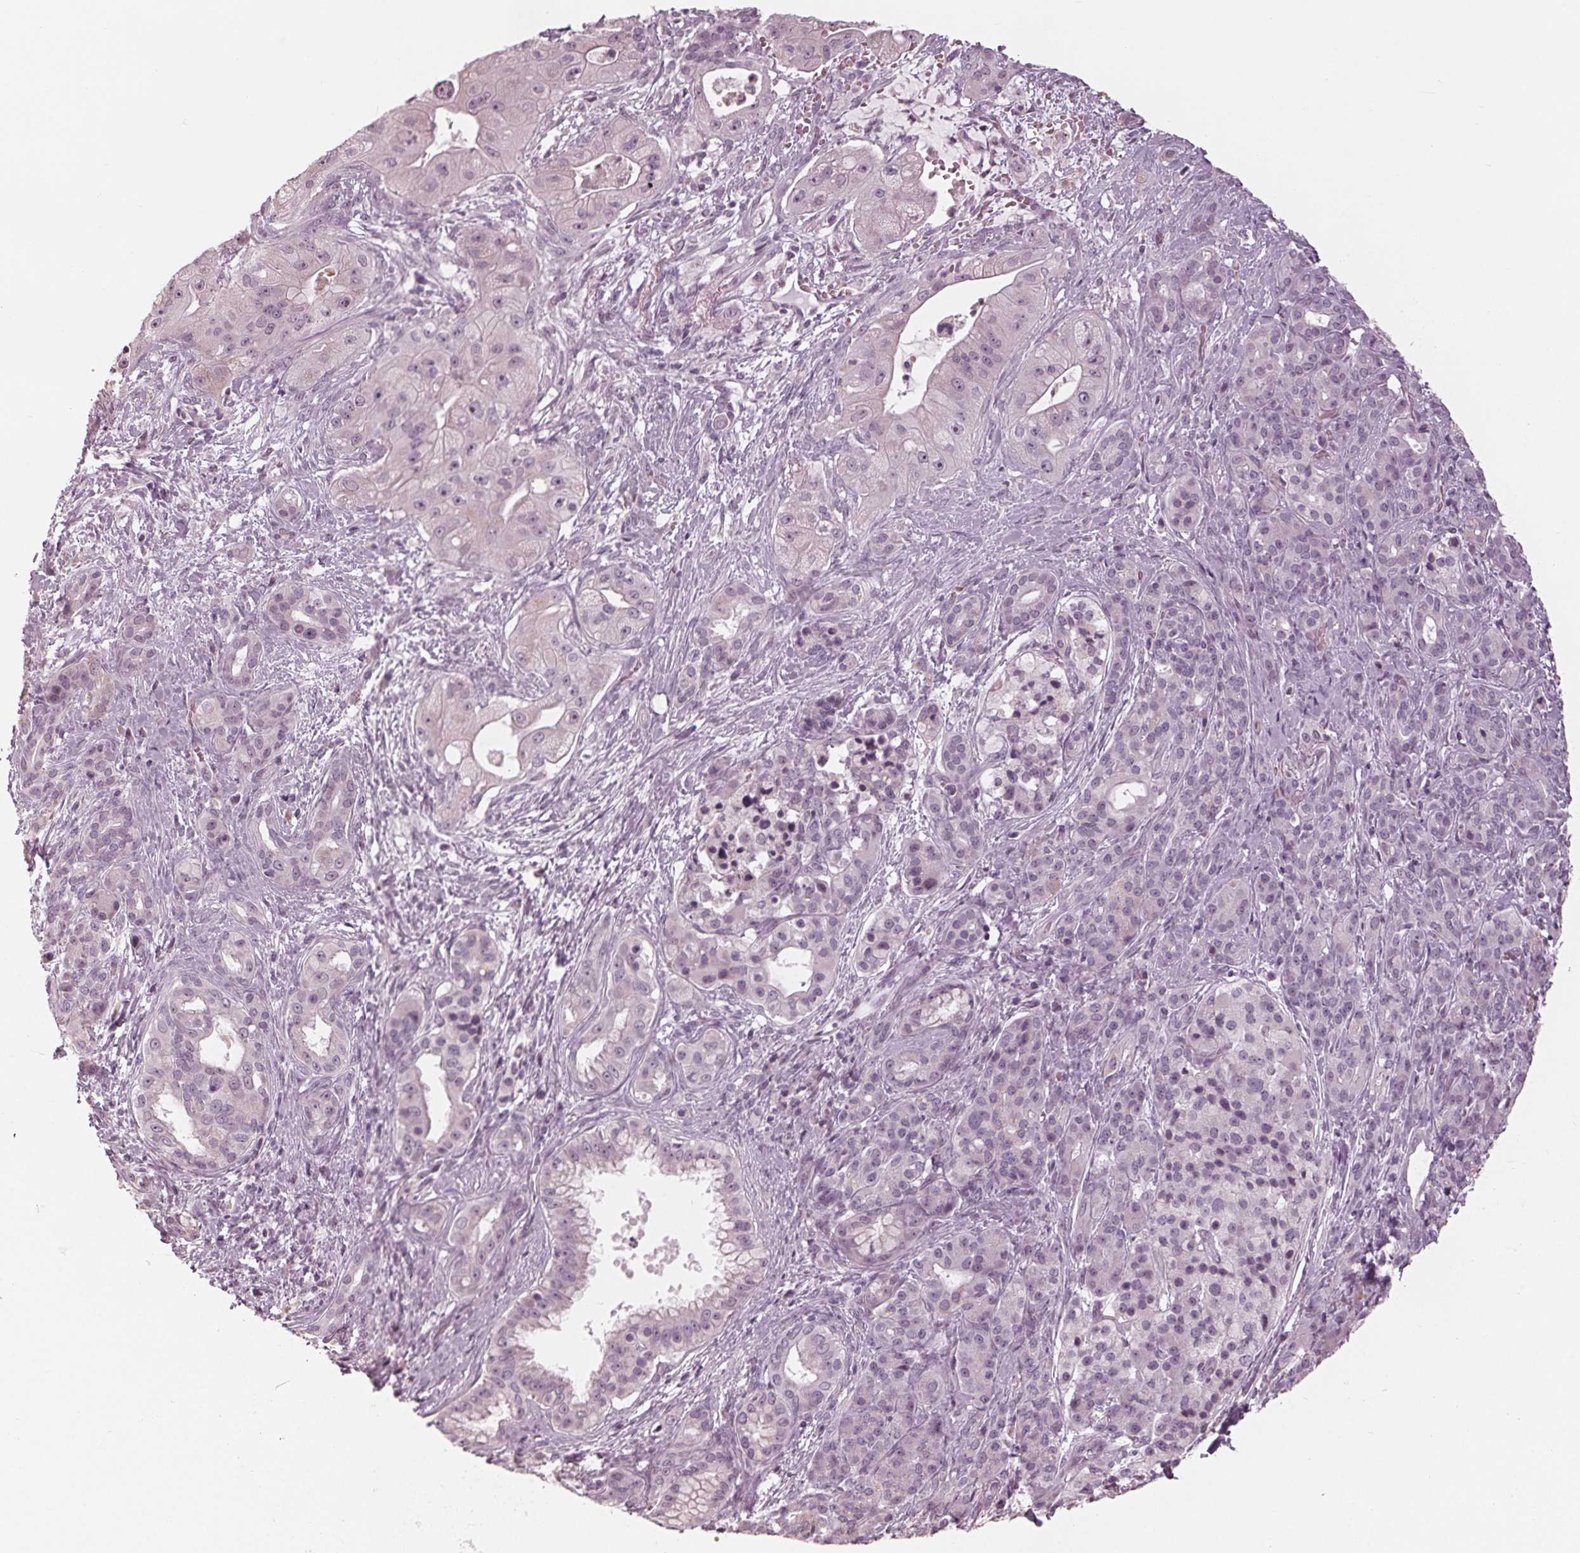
{"staining": {"intensity": "negative", "quantity": "none", "location": "none"}, "tissue": "pancreatic cancer", "cell_type": "Tumor cells", "image_type": "cancer", "snomed": [{"axis": "morphology", "description": "Normal tissue, NOS"}, {"axis": "morphology", "description": "Inflammation, NOS"}, {"axis": "morphology", "description": "Adenocarcinoma, NOS"}, {"axis": "topography", "description": "Pancreas"}], "caption": "Immunohistochemistry of human adenocarcinoma (pancreatic) exhibits no positivity in tumor cells.", "gene": "ADPRHL1", "patient": {"sex": "male", "age": 57}}